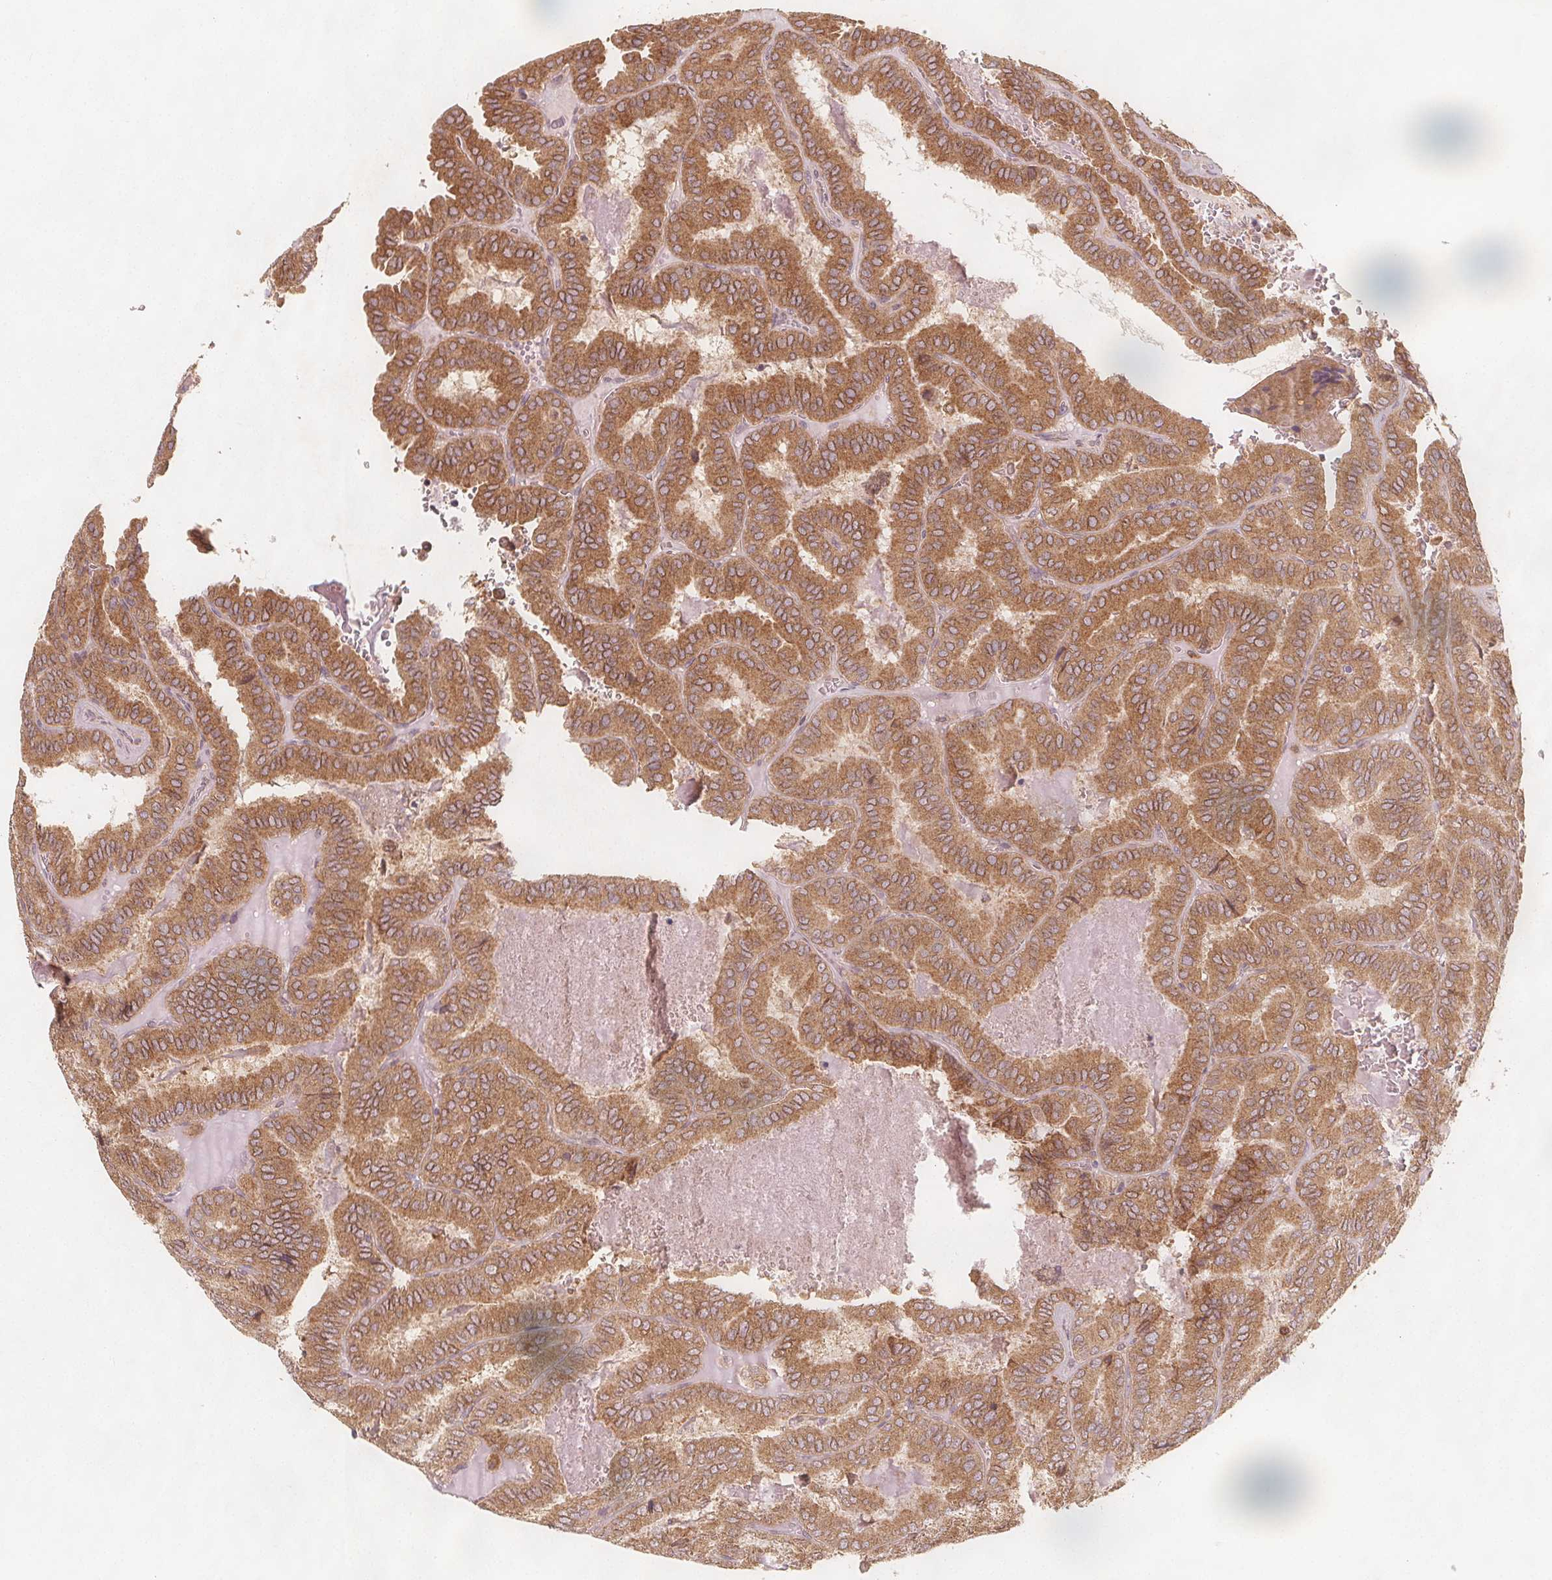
{"staining": {"intensity": "moderate", "quantity": ">75%", "location": "cytoplasmic/membranous"}, "tissue": "thyroid cancer", "cell_type": "Tumor cells", "image_type": "cancer", "snomed": [{"axis": "morphology", "description": "Papillary adenocarcinoma, NOS"}, {"axis": "topography", "description": "Thyroid gland"}], "caption": "Thyroid cancer stained with immunohistochemistry reveals moderate cytoplasmic/membranous expression in approximately >75% of tumor cells.", "gene": "NCSTN", "patient": {"sex": "female", "age": 75}}